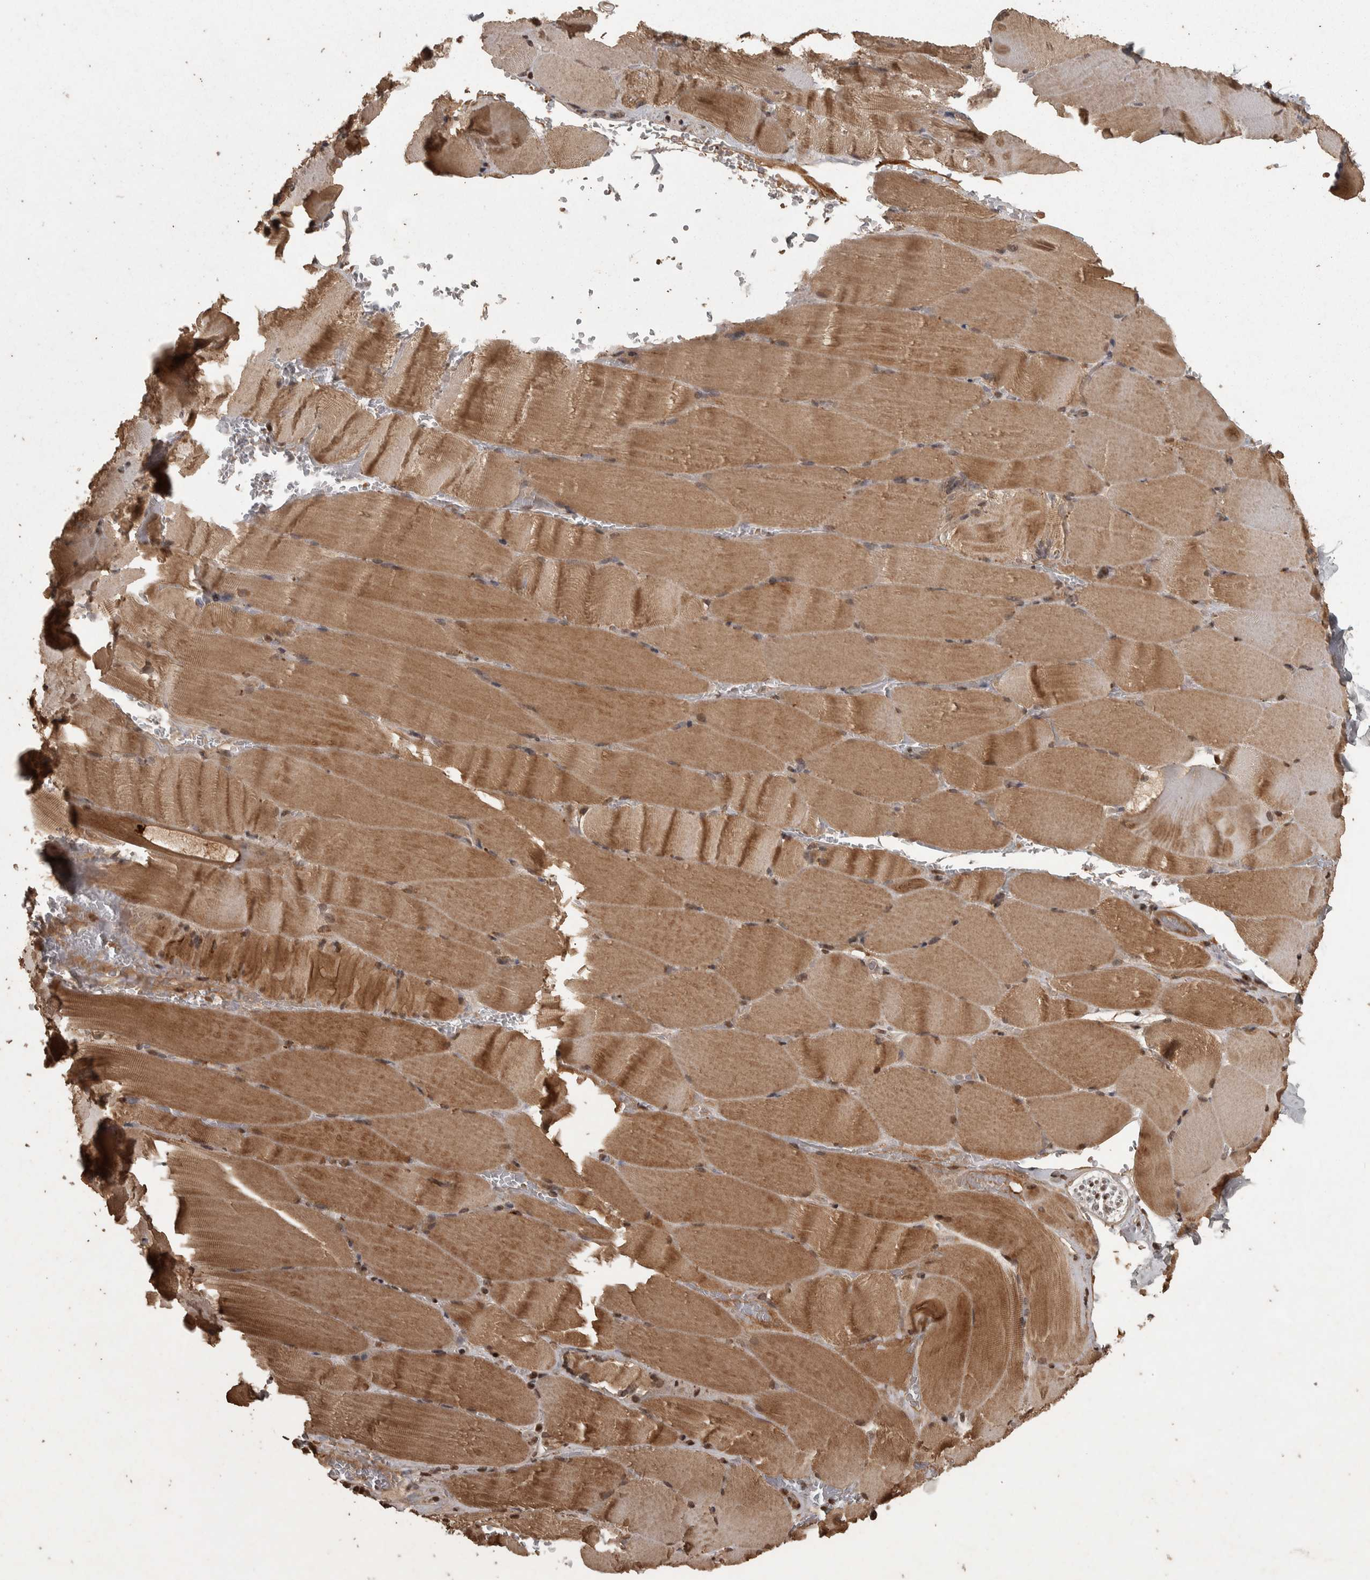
{"staining": {"intensity": "moderate", "quantity": "25%-75%", "location": "cytoplasmic/membranous"}, "tissue": "skeletal muscle", "cell_type": "Myocytes", "image_type": "normal", "snomed": [{"axis": "morphology", "description": "Normal tissue, NOS"}, {"axis": "topography", "description": "Skeletal muscle"}, {"axis": "topography", "description": "Parathyroid gland"}], "caption": "Skeletal muscle stained with immunohistochemistry (IHC) displays moderate cytoplasmic/membranous expression in about 25%-75% of myocytes. (brown staining indicates protein expression, while blue staining denotes nuclei).", "gene": "ACO1", "patient": {"sex": "female", "age": 37}}